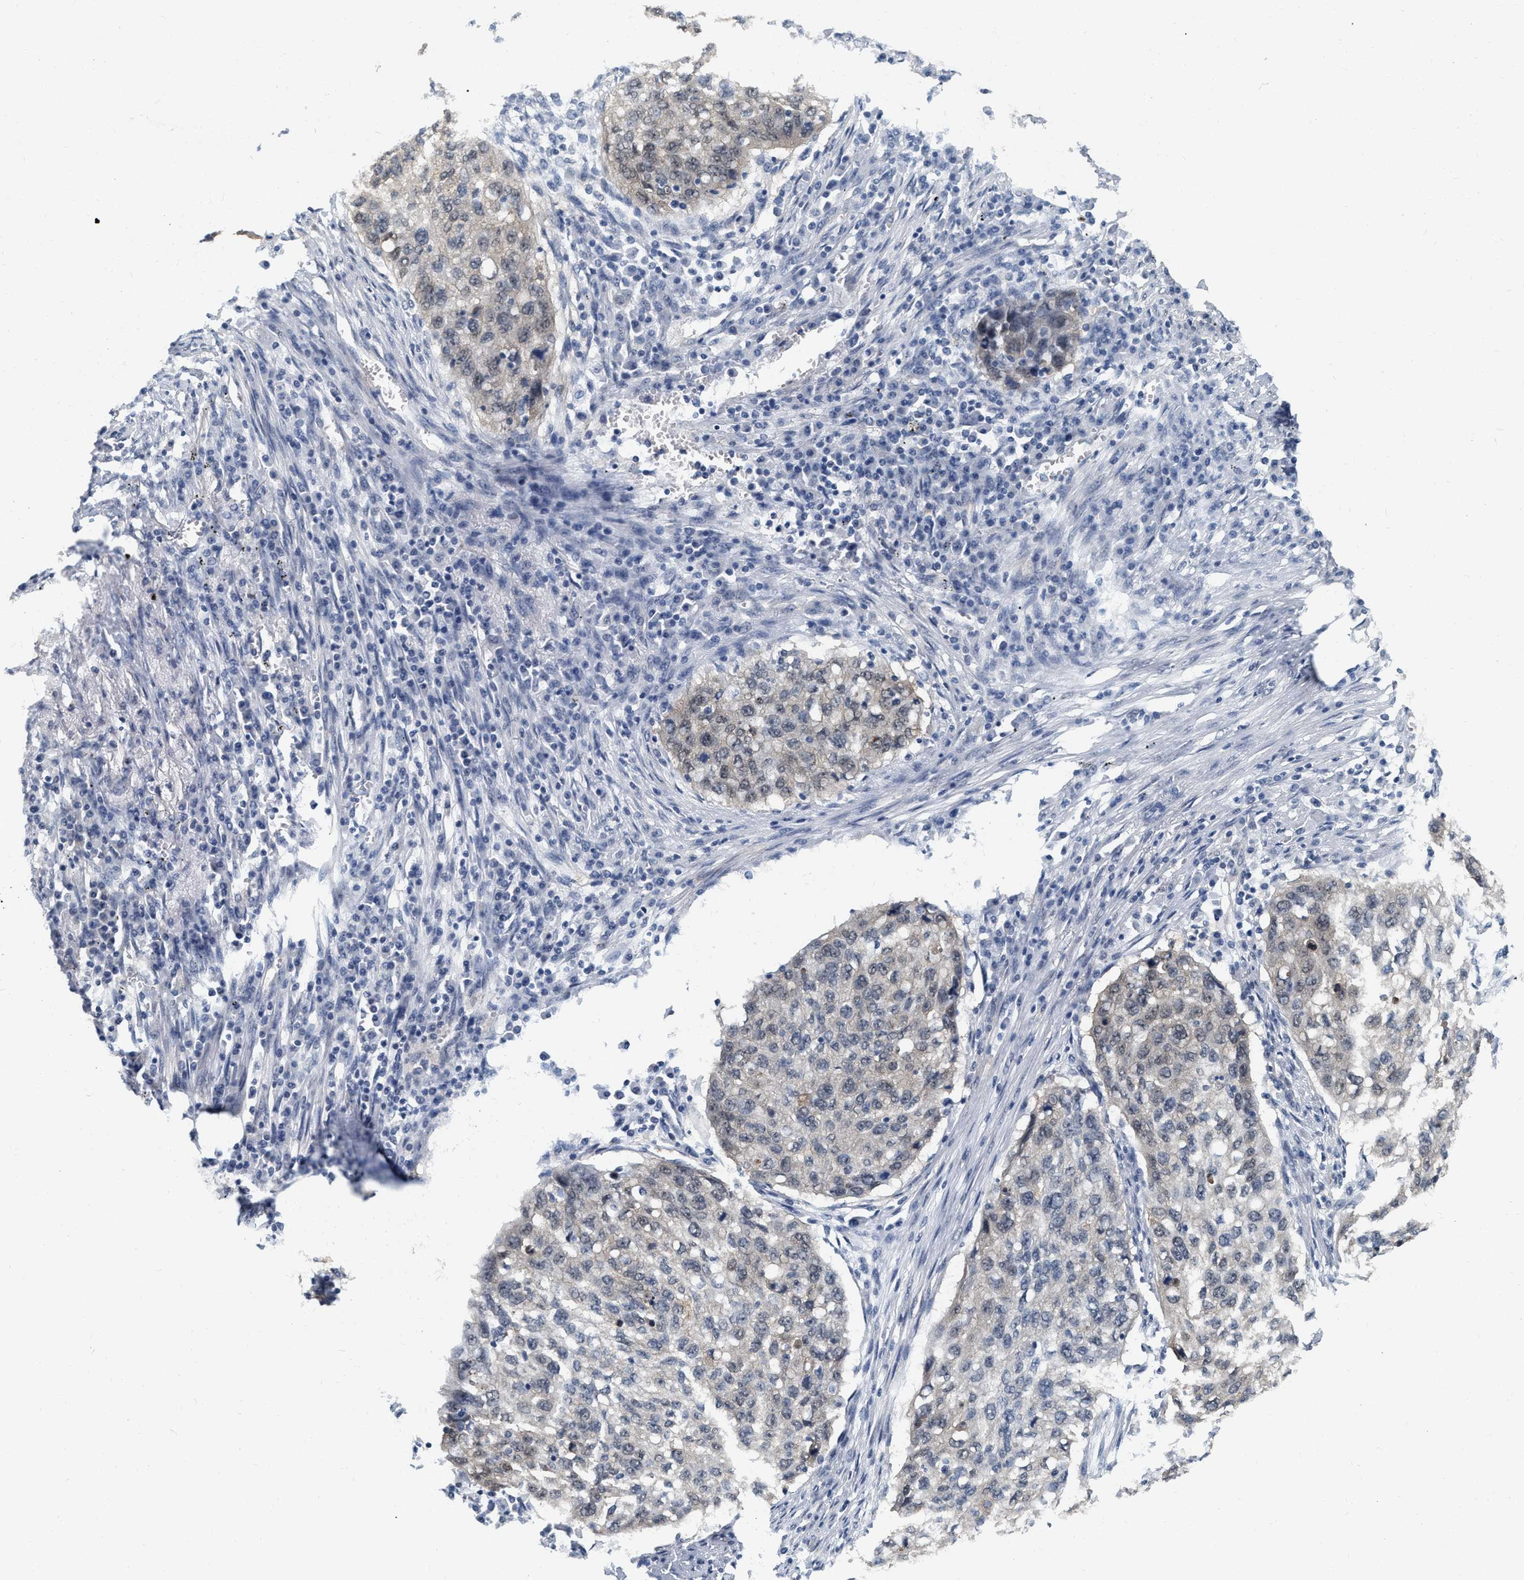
{"staining": {"intensity": "weak", "quantity": "25%-75%", "location": "cytoplasmic/membranous"}, "tissue": "lung cancer", "cell_type": "Tumor cells", "image_type": "cancer", "snomed": [{"axis": "morphology", "description": "Squamous cell carcinoma, NOS"}, {"axis": "topography", "description": "Lung"}], "caption": "Protein staining reveals weak cytoplasmic/membranous positivity in approximately 25%-75% of tumor cells in lung cancer. Nuclei are stained in blue.", "gene": "RUVBL1", "patient": {"sex": "female", "age": 63}}